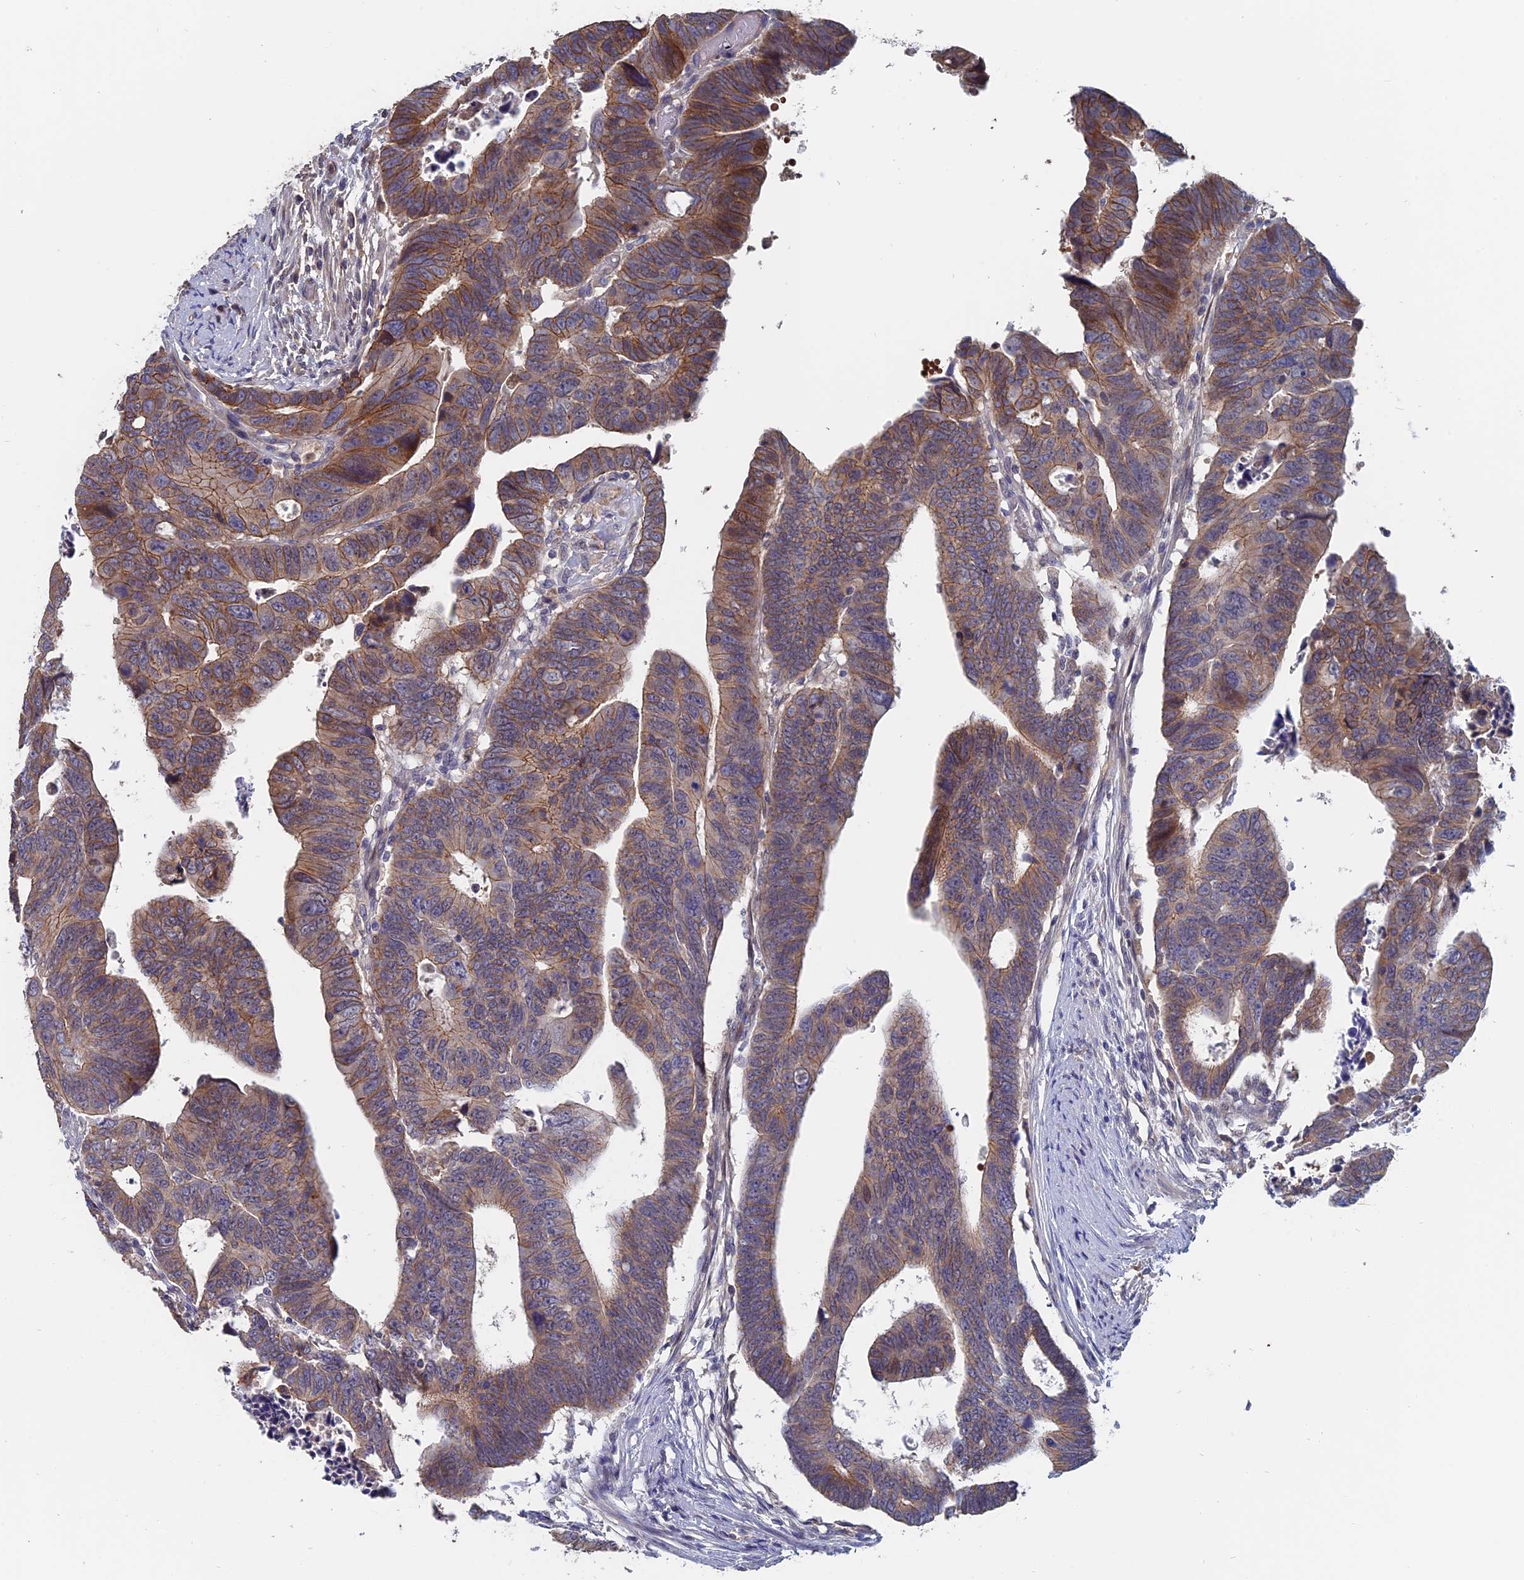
{"staining": {"intensity": "weak", "quantity": ">75%", "location": "cytoplasmic/membranous"}, "tissue": "colorectal cancer", "cell_type": "Tumor cells", "image_type": "cancer", "snomed": [{"axis": "morphology", "description": "Adenocarcinoma, NOS"}, {"axis": "topography", "description": "Rectum"}], "caption": "Colorectal adenocarcinoma stained for a protein (brown) demonstrates weak cytoplasmic/membranous positive positivity in about >75% of tumor cells.", "gene": "SLC33A1", "patient": {"sex": "female", "age": 65}}